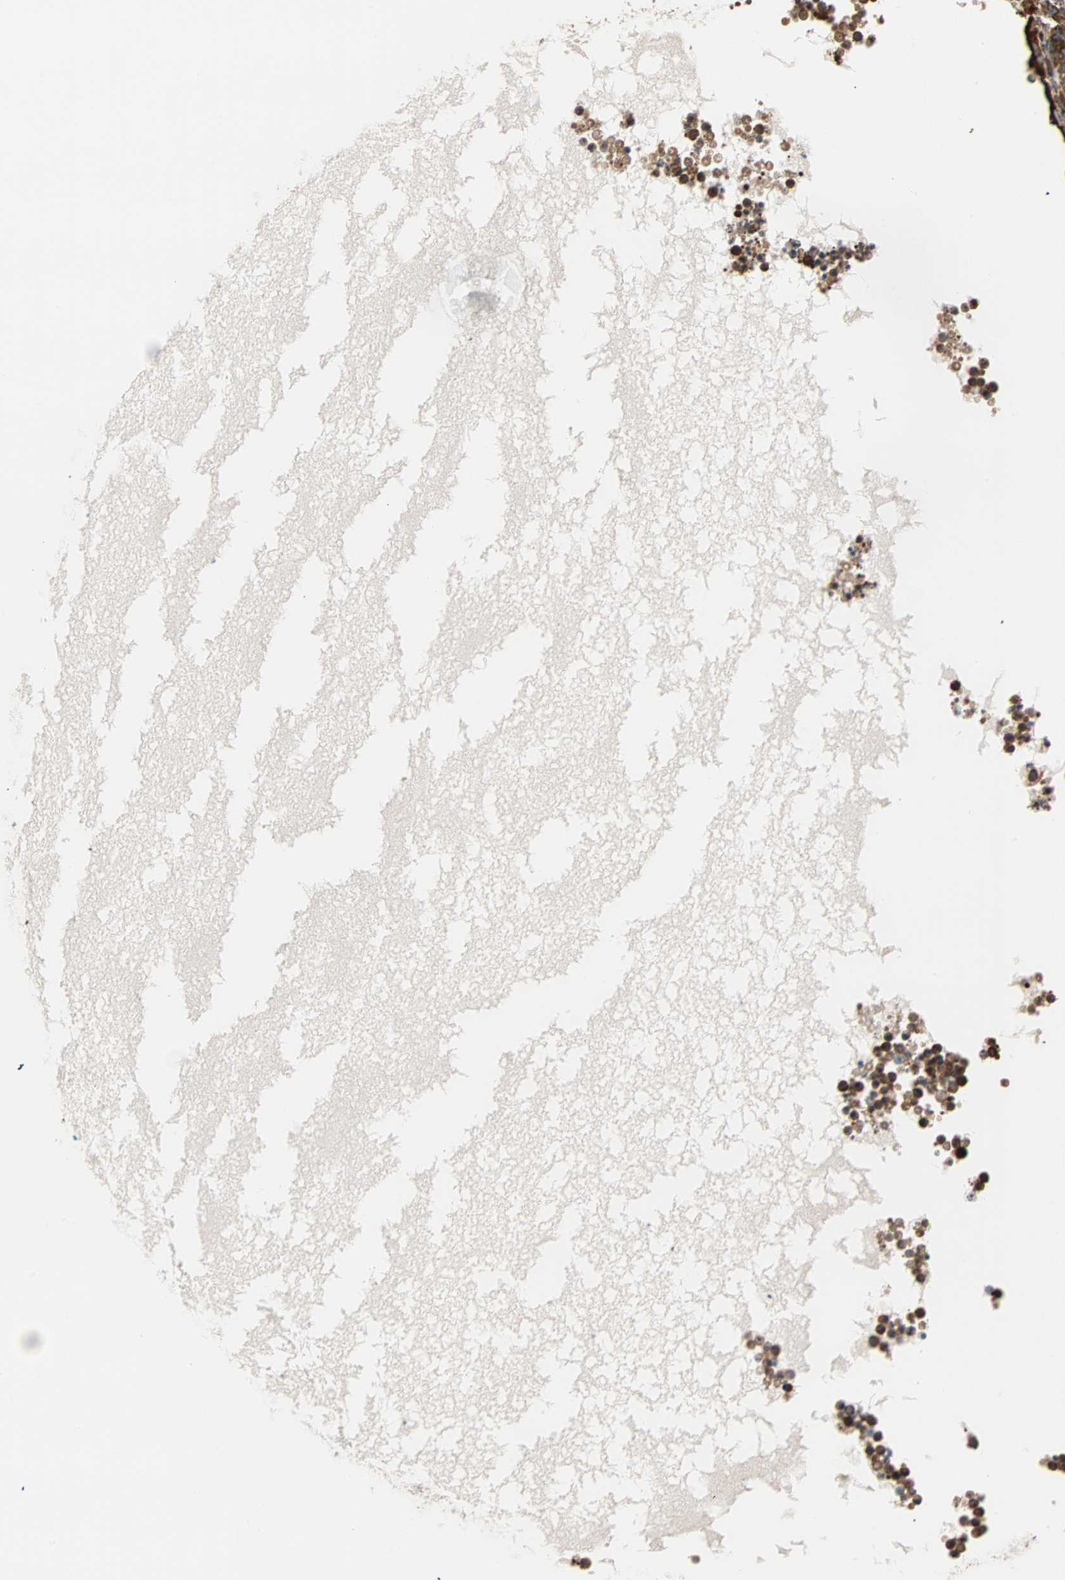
{"staining": {"intensity": "moderate", "quantity": "25%-75%", "location": "cytoplasmic/membranous"}, "tissue": "ovary", "cell_type": "Ovarian stroma cells", "image_type": "normal", "snomed": [{"axis": "morphology", "description": "Normal tissue, NOS"}, {"axis": "topography", "description": "Ovary"}], "caption": "Moderate cytoplasmic/membranous expression for a protein is appreciated in about 25%-75% of ovarian stroma cells of unremarkable ovary using immunohistochemistry.", "gene": "EEF2", "patient": {"sex": "female", "age": 35}}